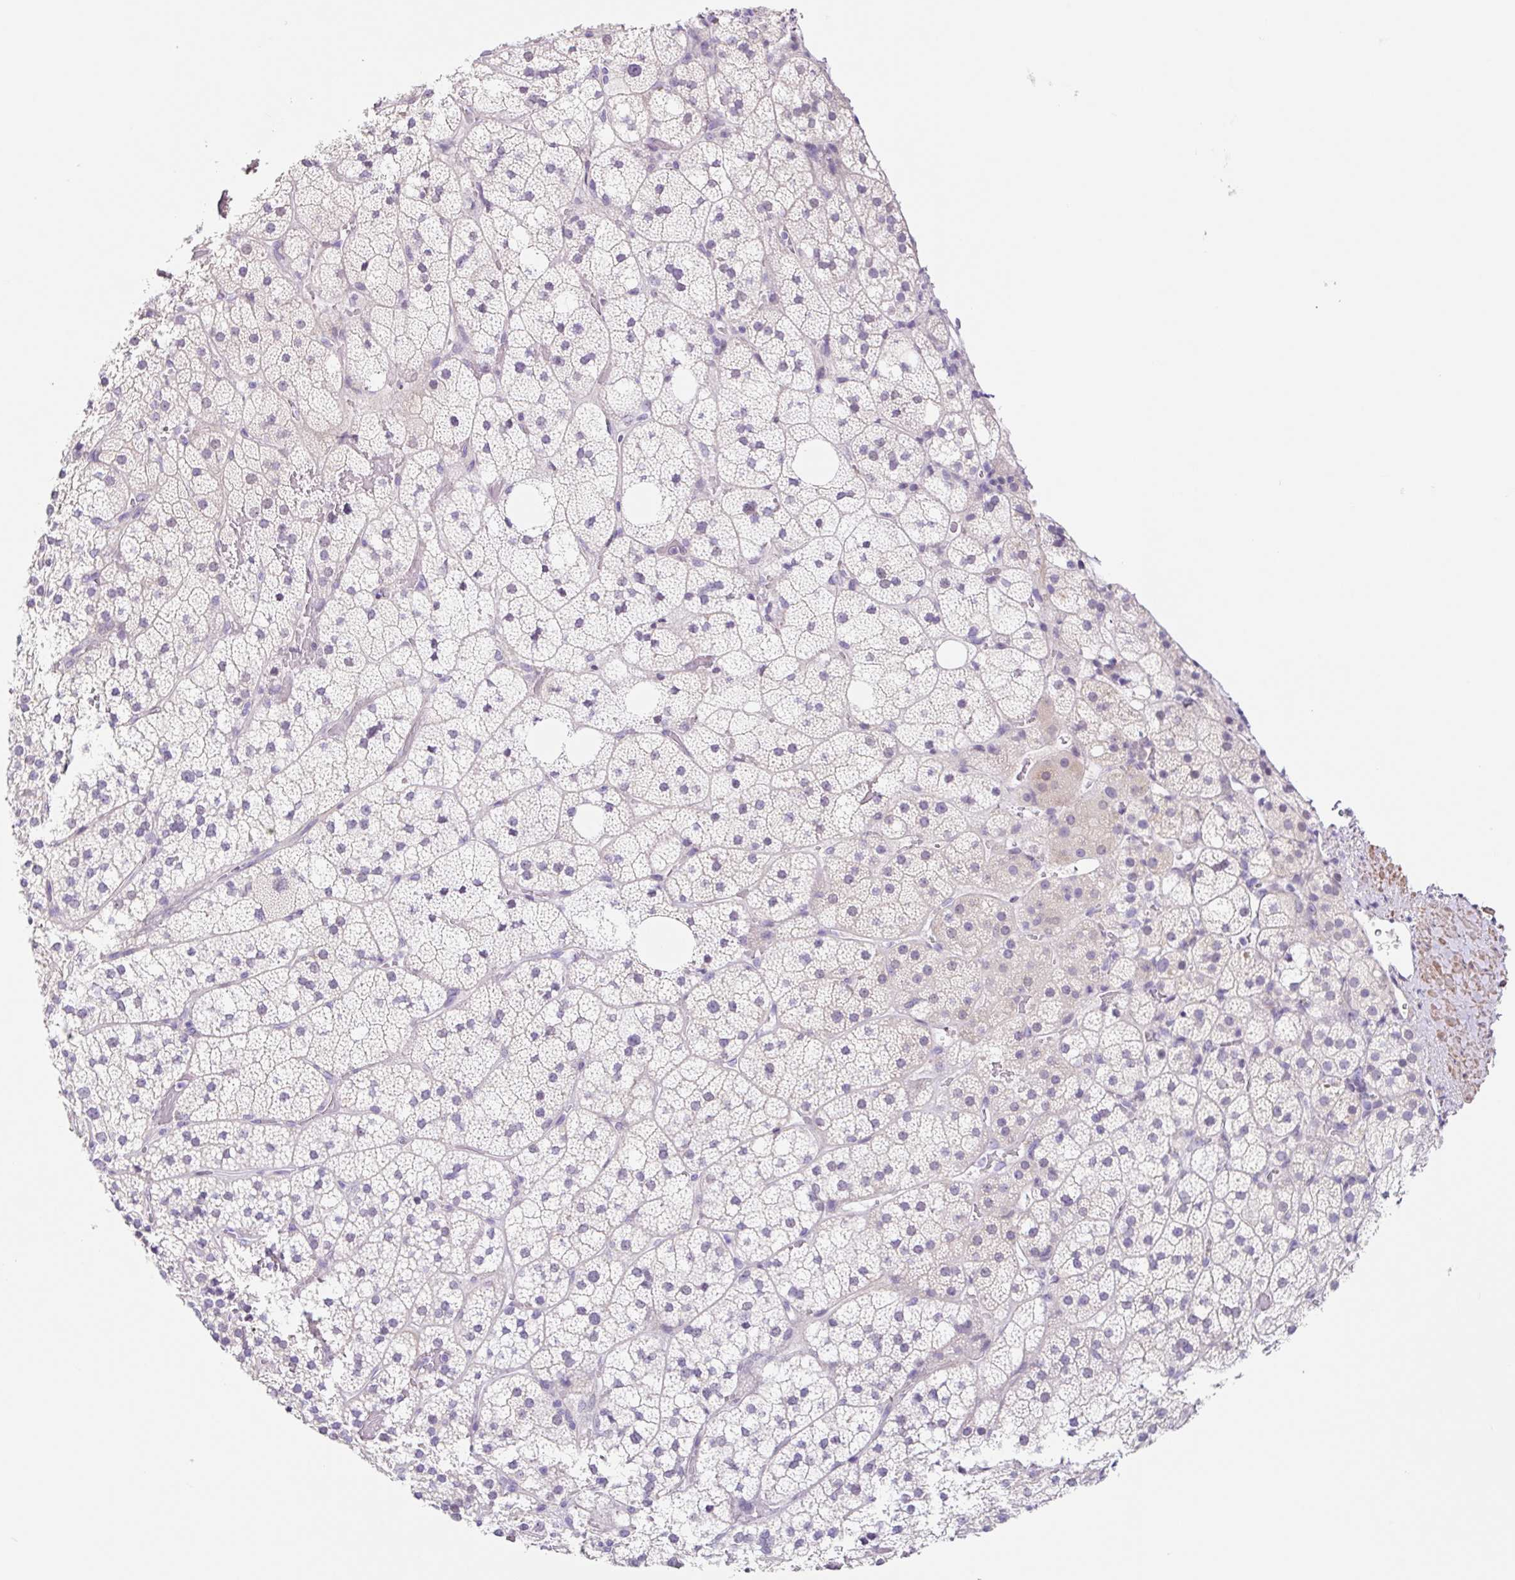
{"staining": {"intensity": "weak", "quantity": "<25%", "location": "cytoplasmic/membranous"}, "tissue": "adrenal gland", "cell_type": "Glandular cells", "image_type": "normal", "snomed": [{"axis": "morphology", "description": "Normal tissue, NOS"}, {"axis": "topography", "description": "Adrenal gland"}], "caption": "The micrograph displays no staining of glandular cells in normal adrenal gland. Brightfield microscopy of IHC stained with DAB (3,3'-diaminobenzidine) (brown) and hematoxylin (blue), captured at high magnification.", "gene": "DCAF17", "patient": {"sex": "male", "age": 53}}